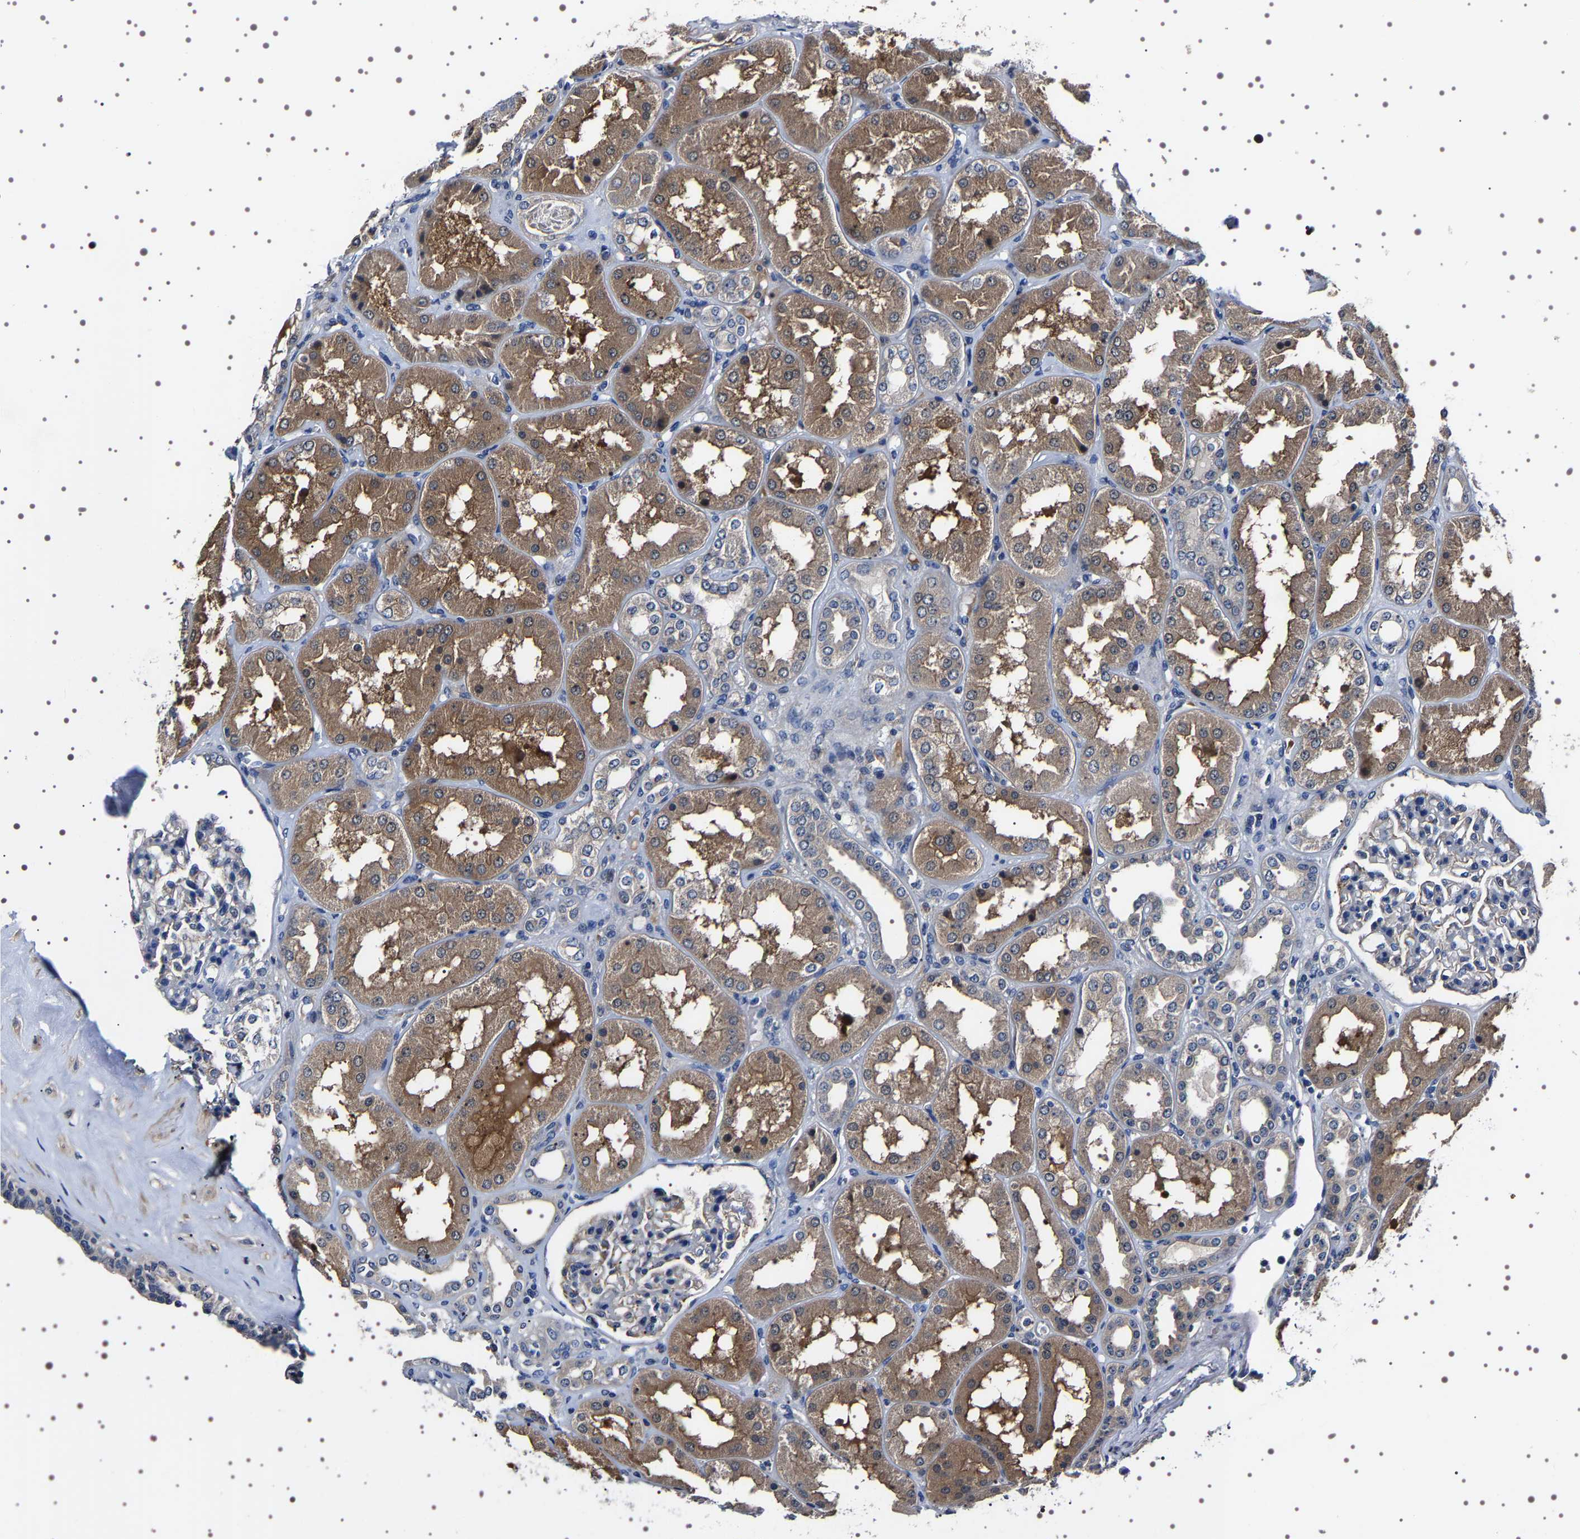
{"staining": {"intensity": "moderate", "quantity": "<25%", "location": "cytoplasmic/membranous"}, "tissue": "kidney", "cell_type": "Cells in glomeruli", "image_type": "normal", "snomed": [{"axis": "morphology", "description": "Normal tissue, NOS"}, {"axis": "topography", "description": "Kidney"}], "caption": "Kidney stained with immunohistochemistry exhibits moderate cytoplasmic/membranous staining in about <25% of cells in glomeruli. (brown staining indicates protein expression, while blue staining denotes nuclei).", "gene": "TARBP1", "patient": {"sex": "female", "age": 56}}